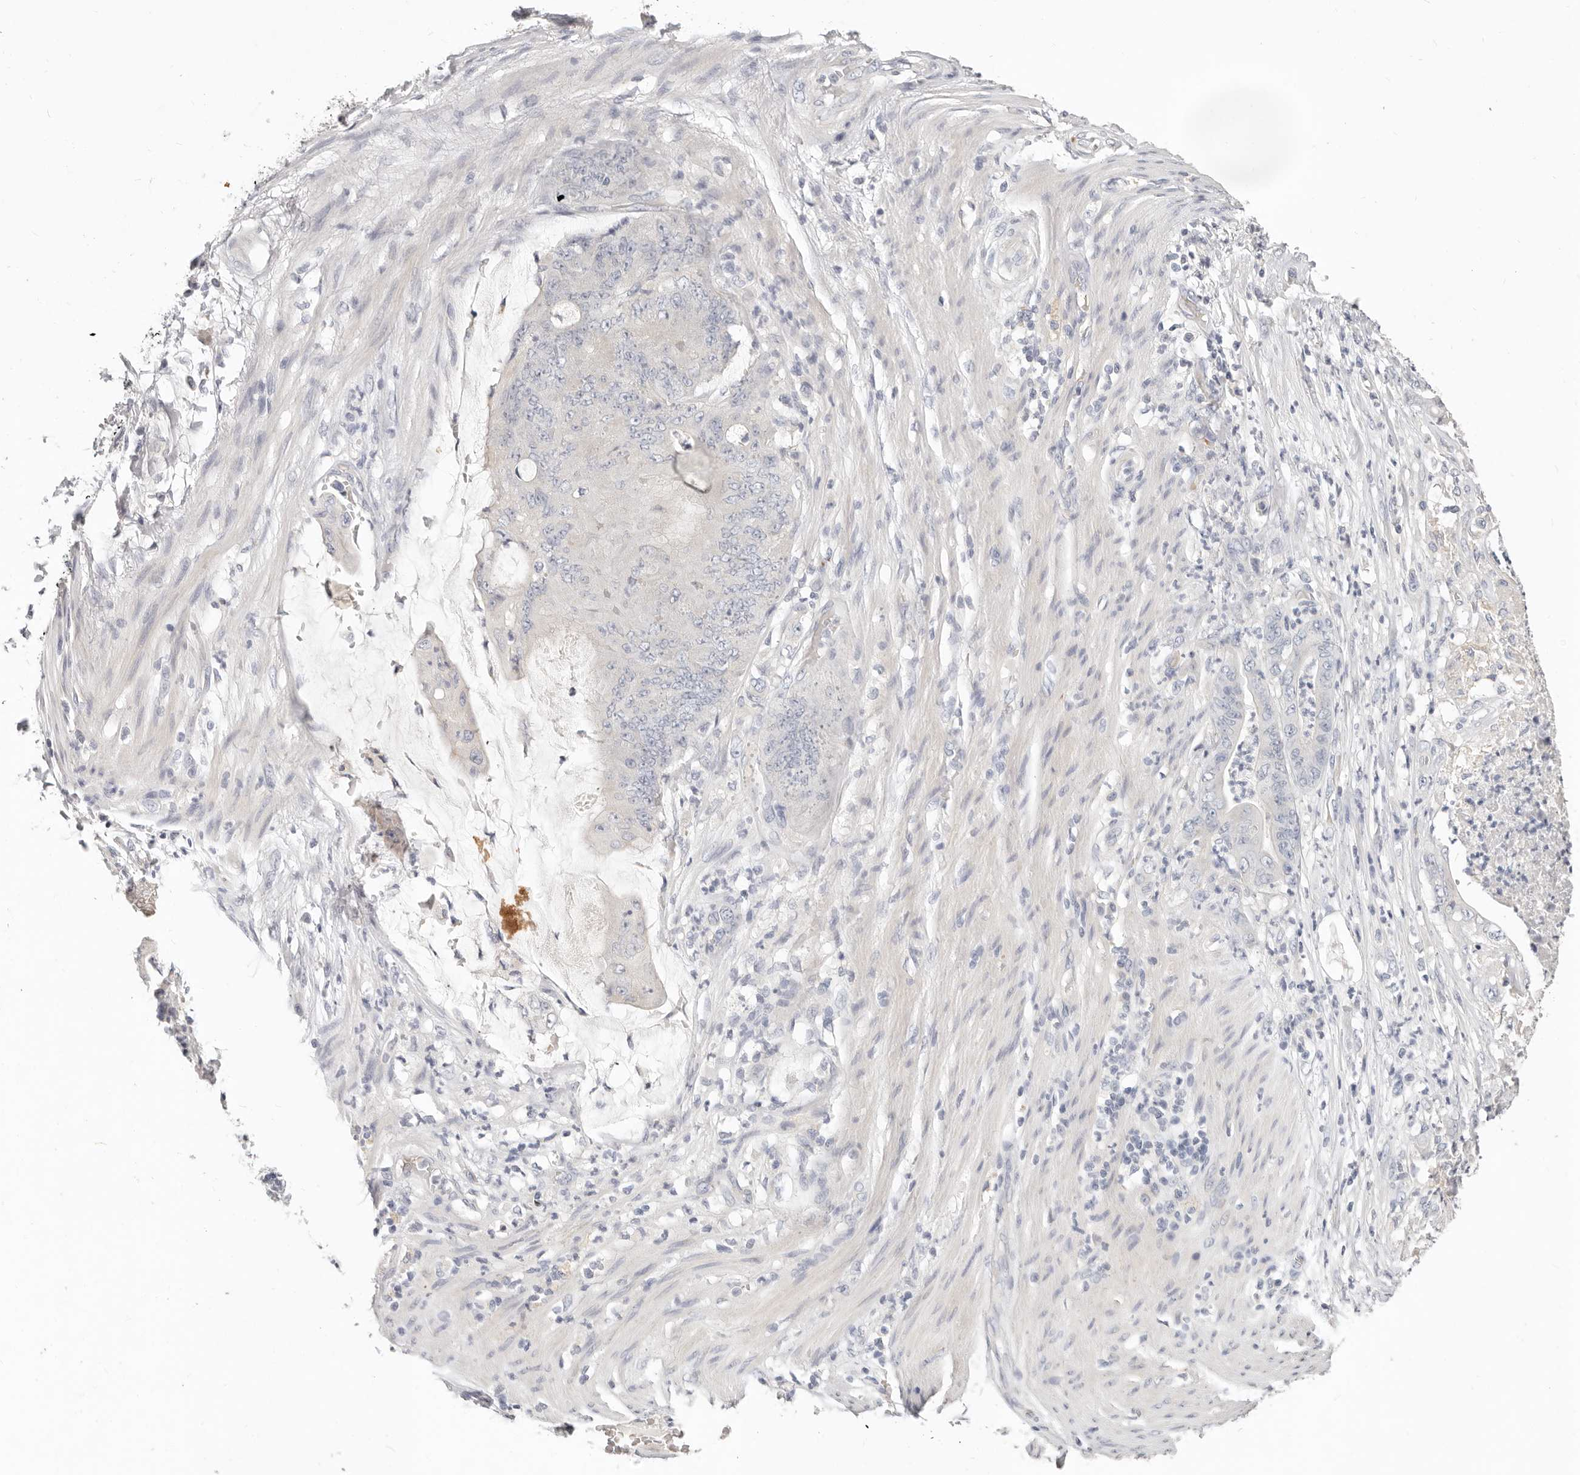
{"staining": {"intensity": "negative", "quantity": "none", "location": "none"}, "tissue": "stomach cancer", "cell_type": "Tumor cells", "image_type": "cancer", "snomed": [{"axis": "morphology", "description": "Adenocarcinoma, NOS"}, {"axis": "topography", "description": "Stomach"}], "caption": "The immunohistochemistry photomicrograph has no significant positivity in tumor cells of adenocarcinoma (stomach) tissue.", "gene": "TMEM63B", "patient": {"sex": "female", "age": 73}}